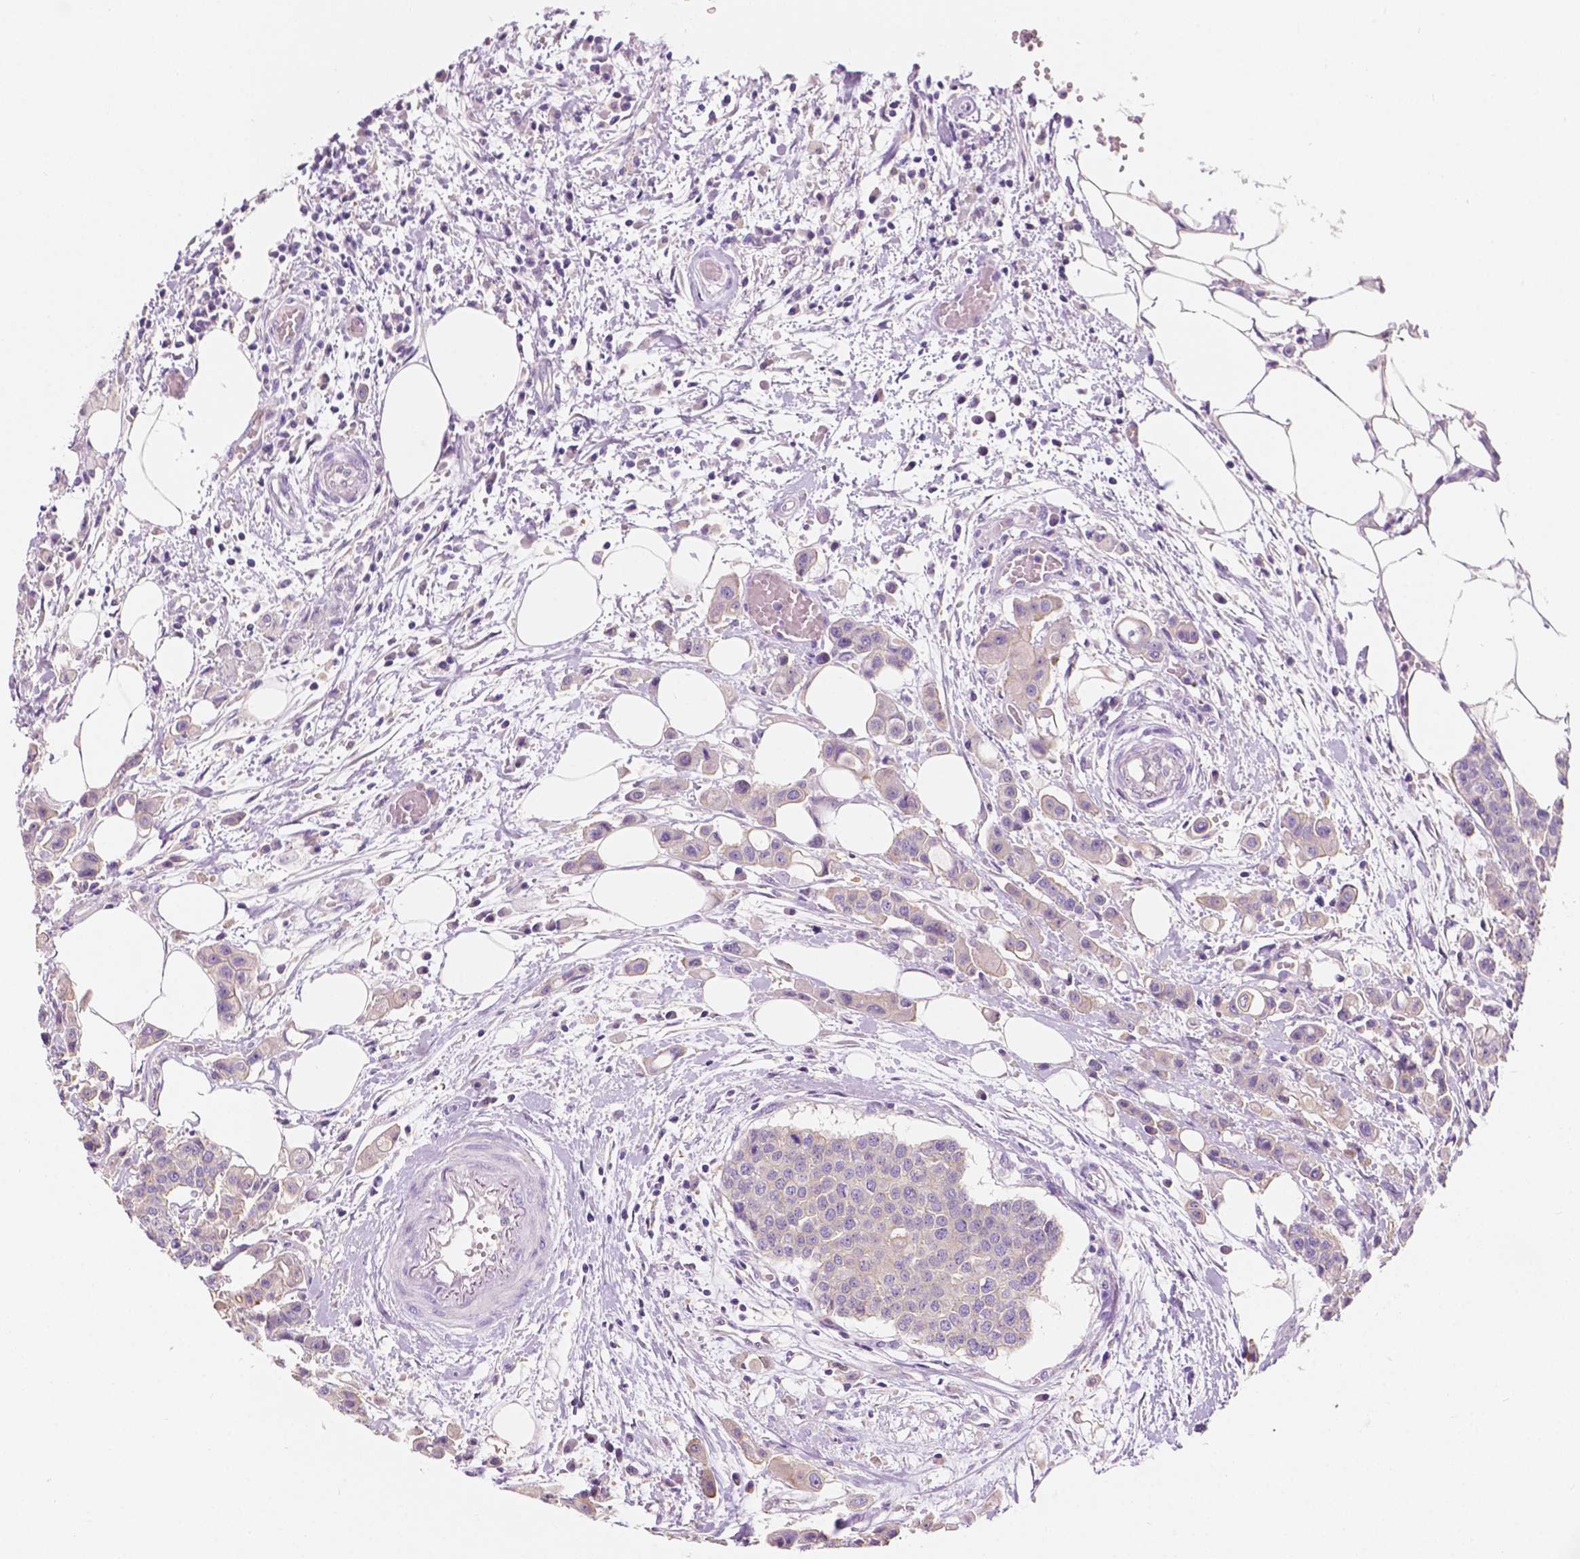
{"staining": {"intensity": "negative", "quantity": "none", "location": "none"}, "tissue": "carcinoid", "cell_type": "Tumor cells", "image_type": "cancer", "snomed": [{"axis": "morphology", "description": "Carcinoid, malignant, NOS"}, {"axis": "topography", "description": "Colon"}], "caption": "Protein analysis of carcinoid shows no significant staining in tumor cells.", "gene": "SIRT2", "patient": {"sex": "male", "age": 81}}